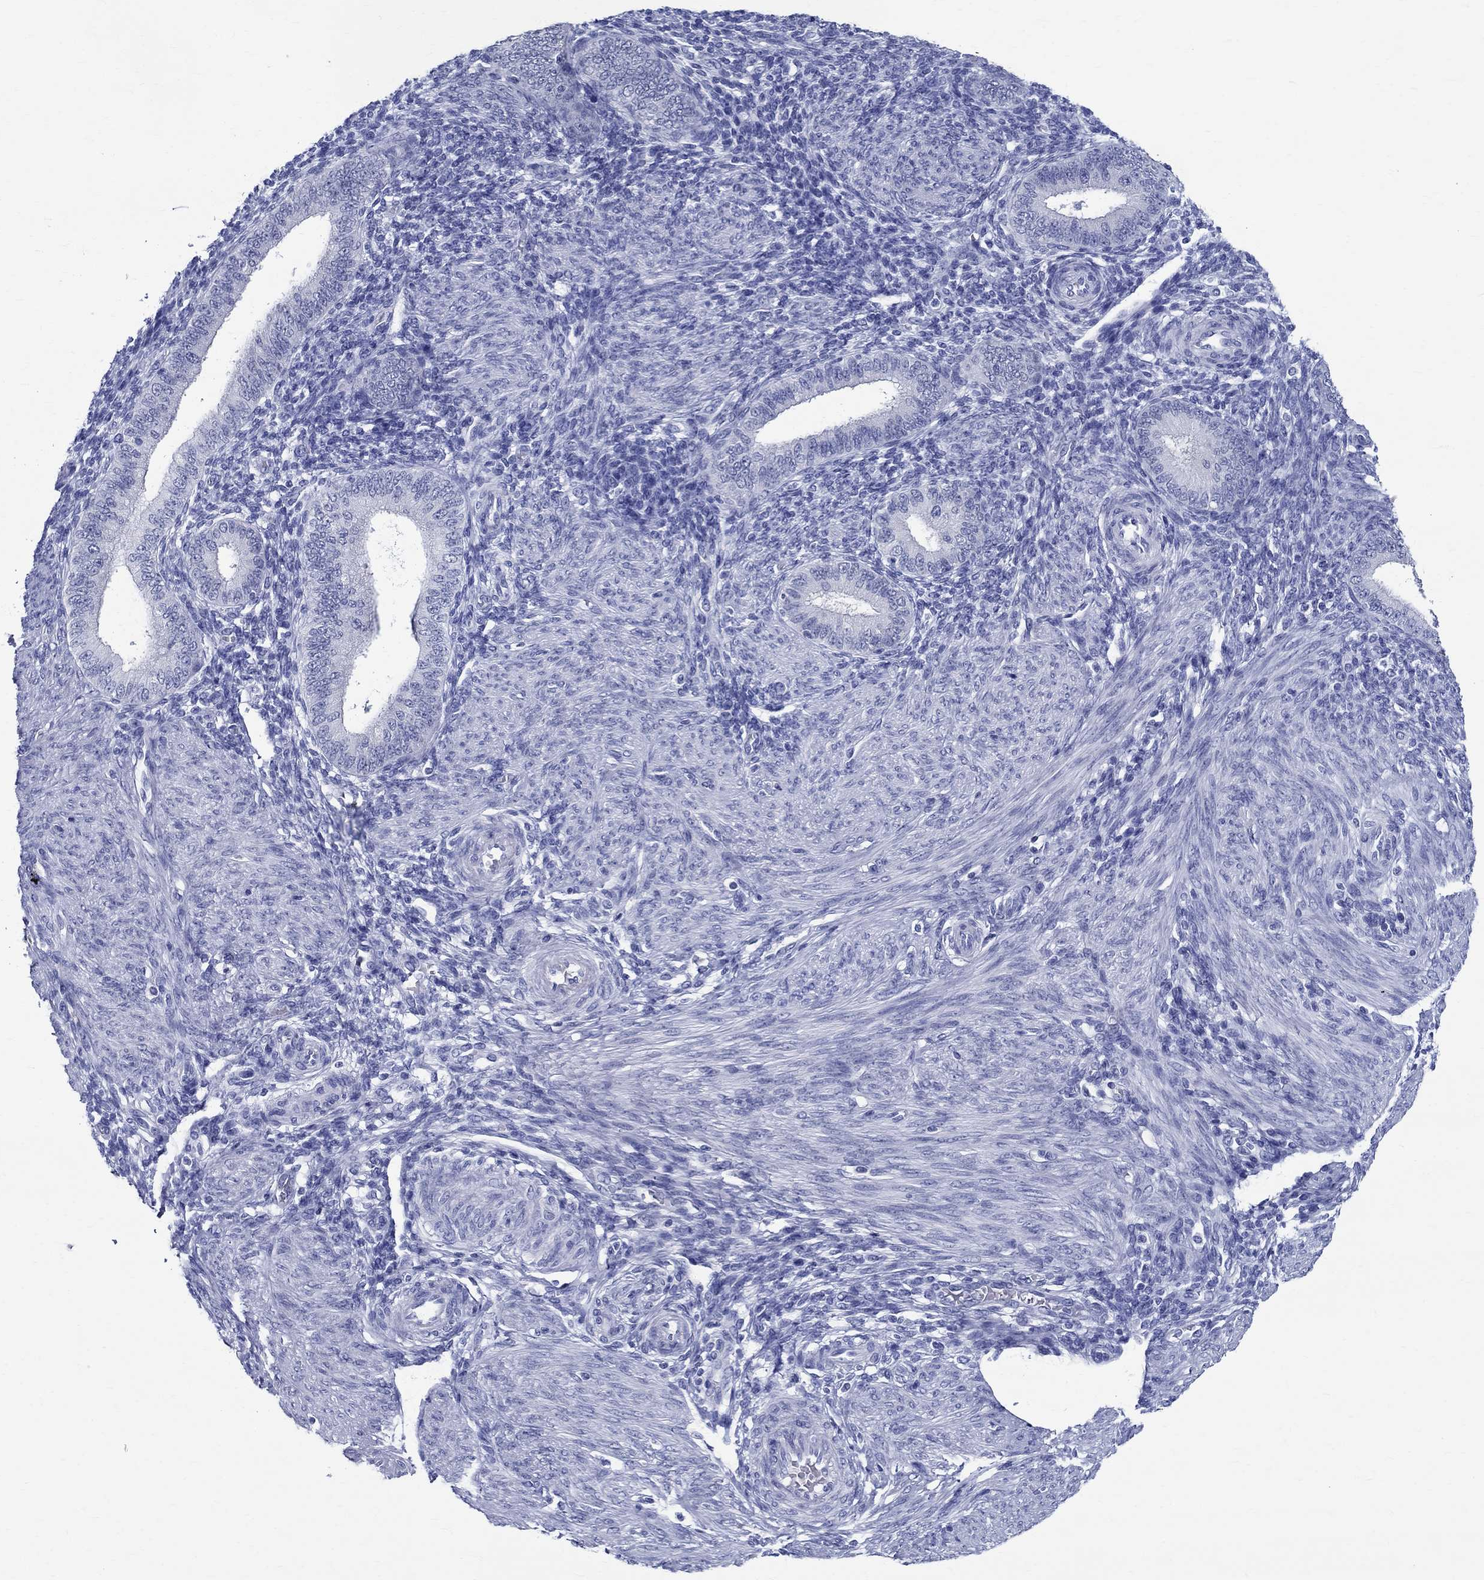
{"staining": {"intensity": "negative", "quantity": "none", "location": "none"}, "tissue": "endometrium", "cell_type": "Cells in endometrial stroma", "image_type": "normal", "snomed": [{"axis": "morphology", "description": "Normal tissue, NOS"}, {"axis": "topography", "description": "Endometrium"}], "caption": "IHC histopathology image of unremarkable endometrium: endometrium stained with DAB (3,3'-diaminobenzidine) reveals no significant protein expression in cells in endometrial stroma. Brightfield microscopy of IHC stained with DAB (3,3'-diaminobenzidine) (brown) and hematoxylin (blue), captured at high magnification.", "gene": "BSPRY", "patient": {"sex": "female", "age": 39}}